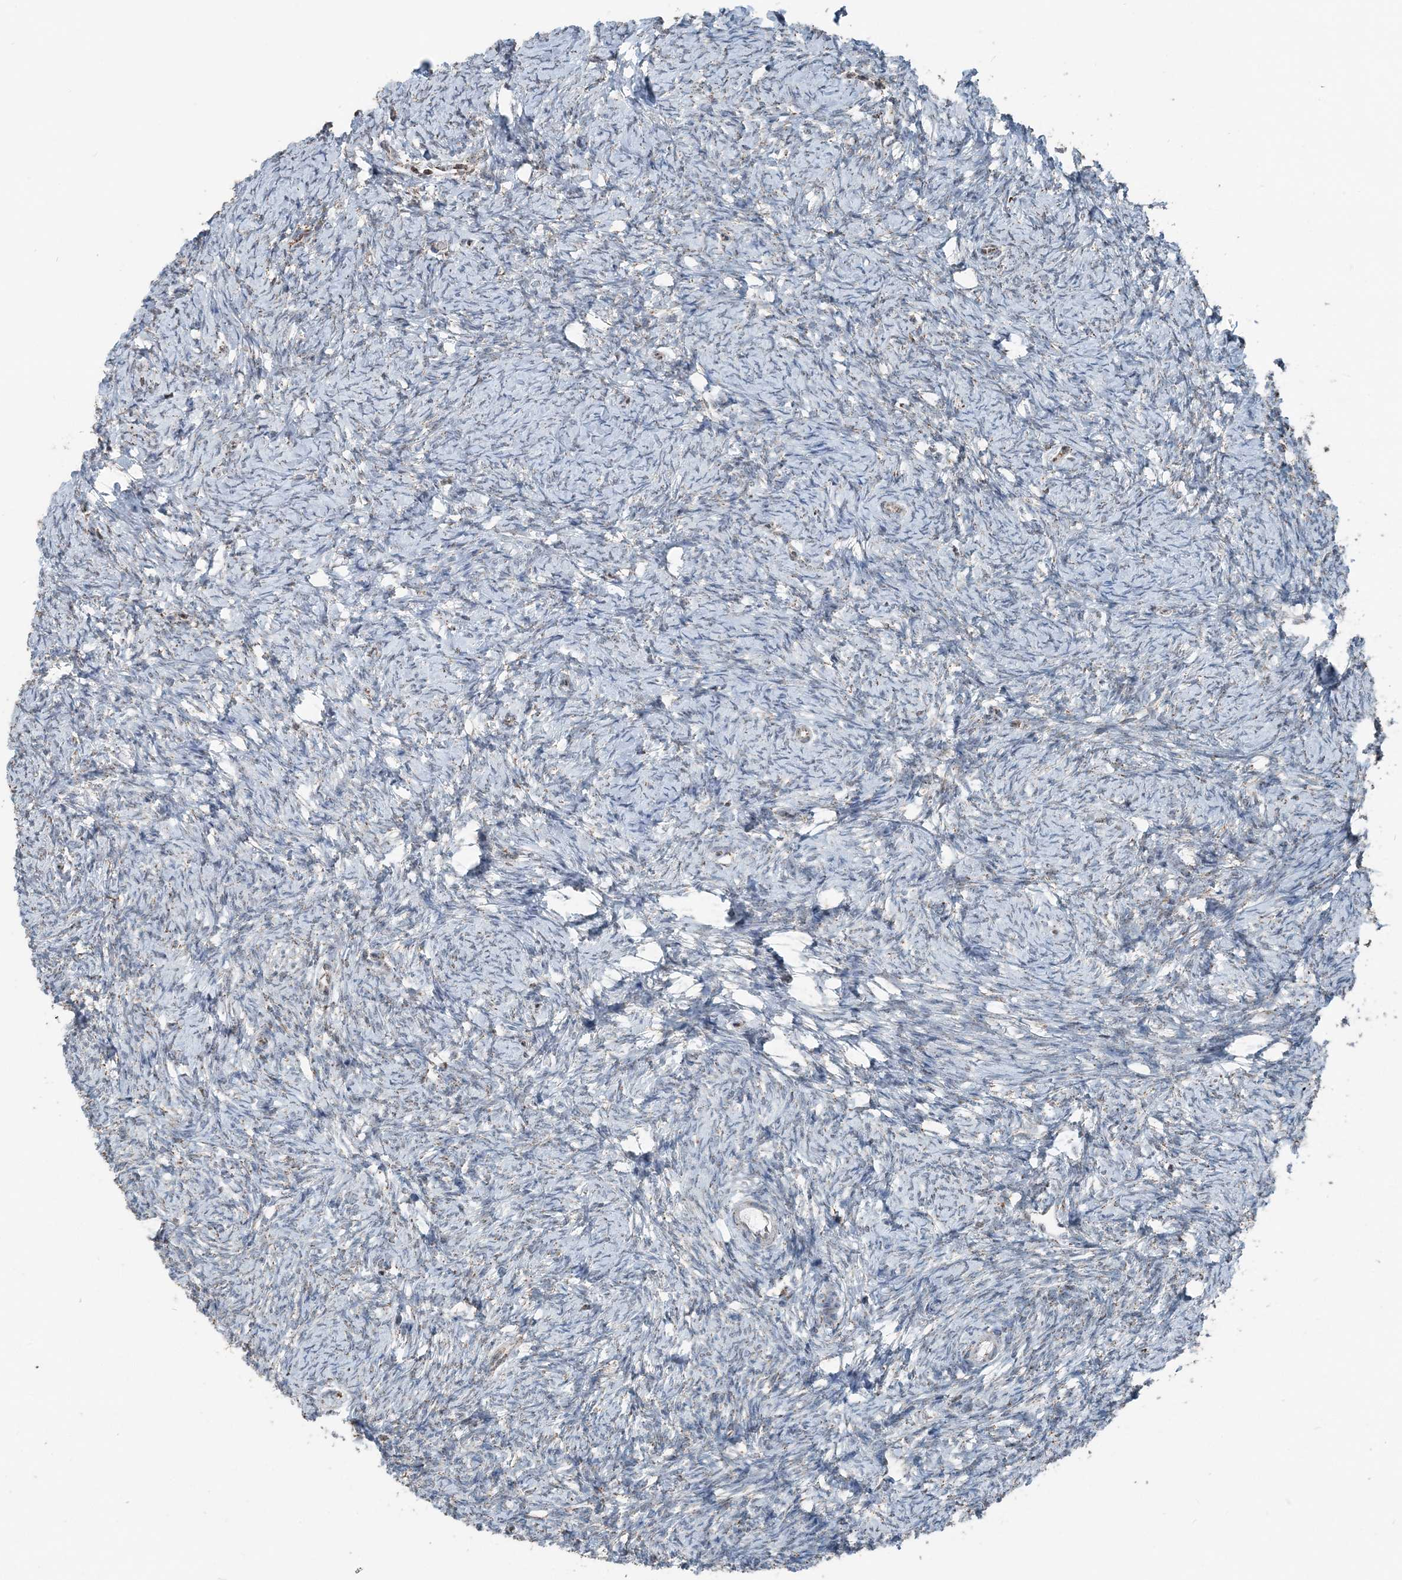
{"staining": {"intensity": "strong", "quantity": ">75%", "location": "cytoplasmic/membranous"}, "tissue": "ovary", "cell_type": "Follicle cells", "image_type": "normal", "snomed": [{"axis": "morphology", "description": "Normal tissue, NOS"}, {"axis": "morphology", "description": "Cyst, NOS"}, {"axis": "topography", "description": "Ovary"}], "caption": "IHC histopathology image of benign ovary: ovary stained using immunohistochemistry (IHC) shows high levels of strong protein expression localized specifically in the cytoplasmic/membranous of follicle cells, appearing as a cytoplasmic/membranous brown color.", "gene": "SUCLG1", "patient": {"sex": "female", "age": 33}}